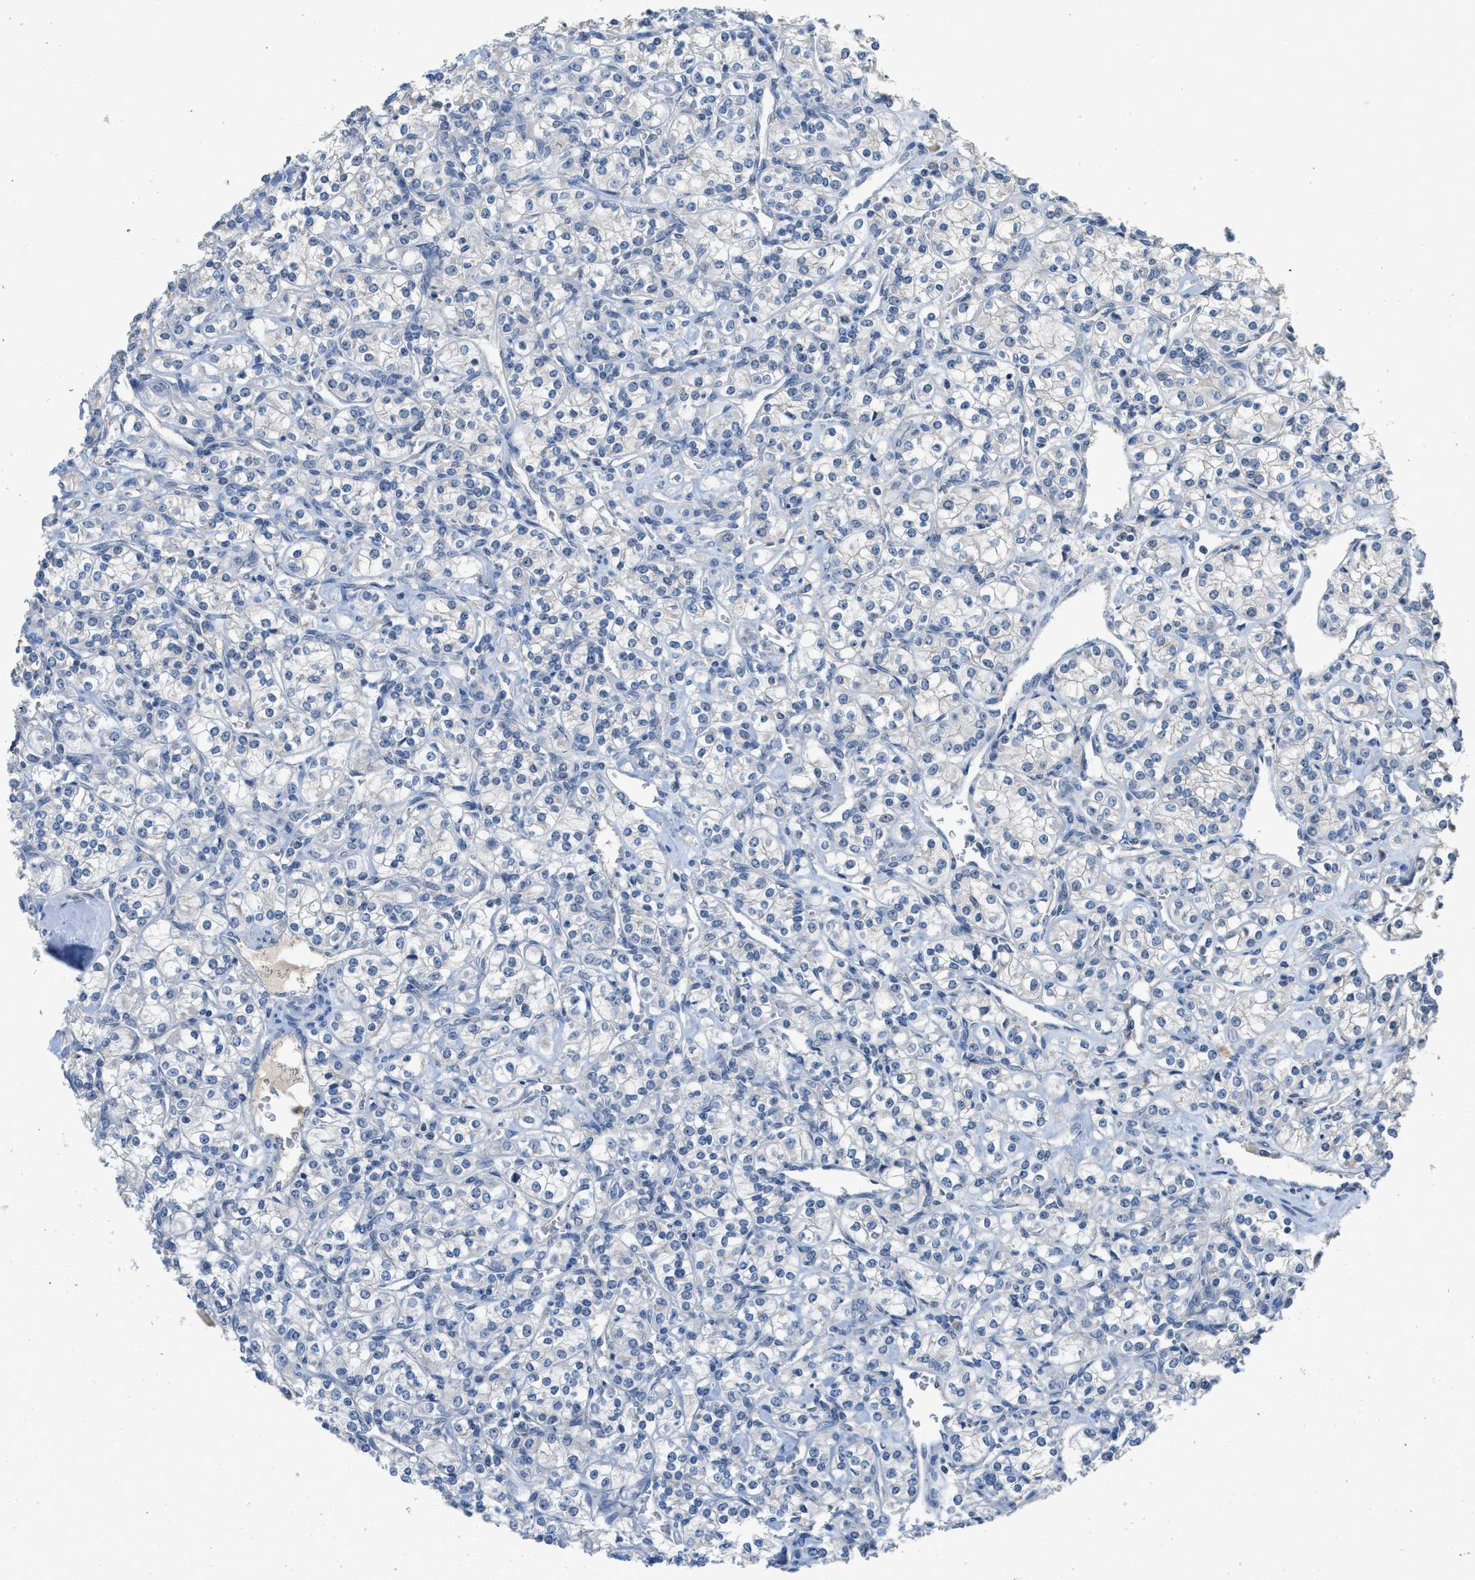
{"staining": {"intensity": "negative", "quantity": "none", "location": "none"}, "tissue": "renal cancer", "cell_type": "Tumor cells", "image_type": "cancer", "snomed": [{"axis": "morphology", "description": "Adenocarcinoma, NOS"}, {"axis": "topography", "description": "Kidney"}], "caption": "DAB immunohistochemical staining of renal cancer (adenocarcinoma) displays no significant staining in tumor cells.", "gene": "MIS18A", "patient": {"sex": "male", "age": 77}}